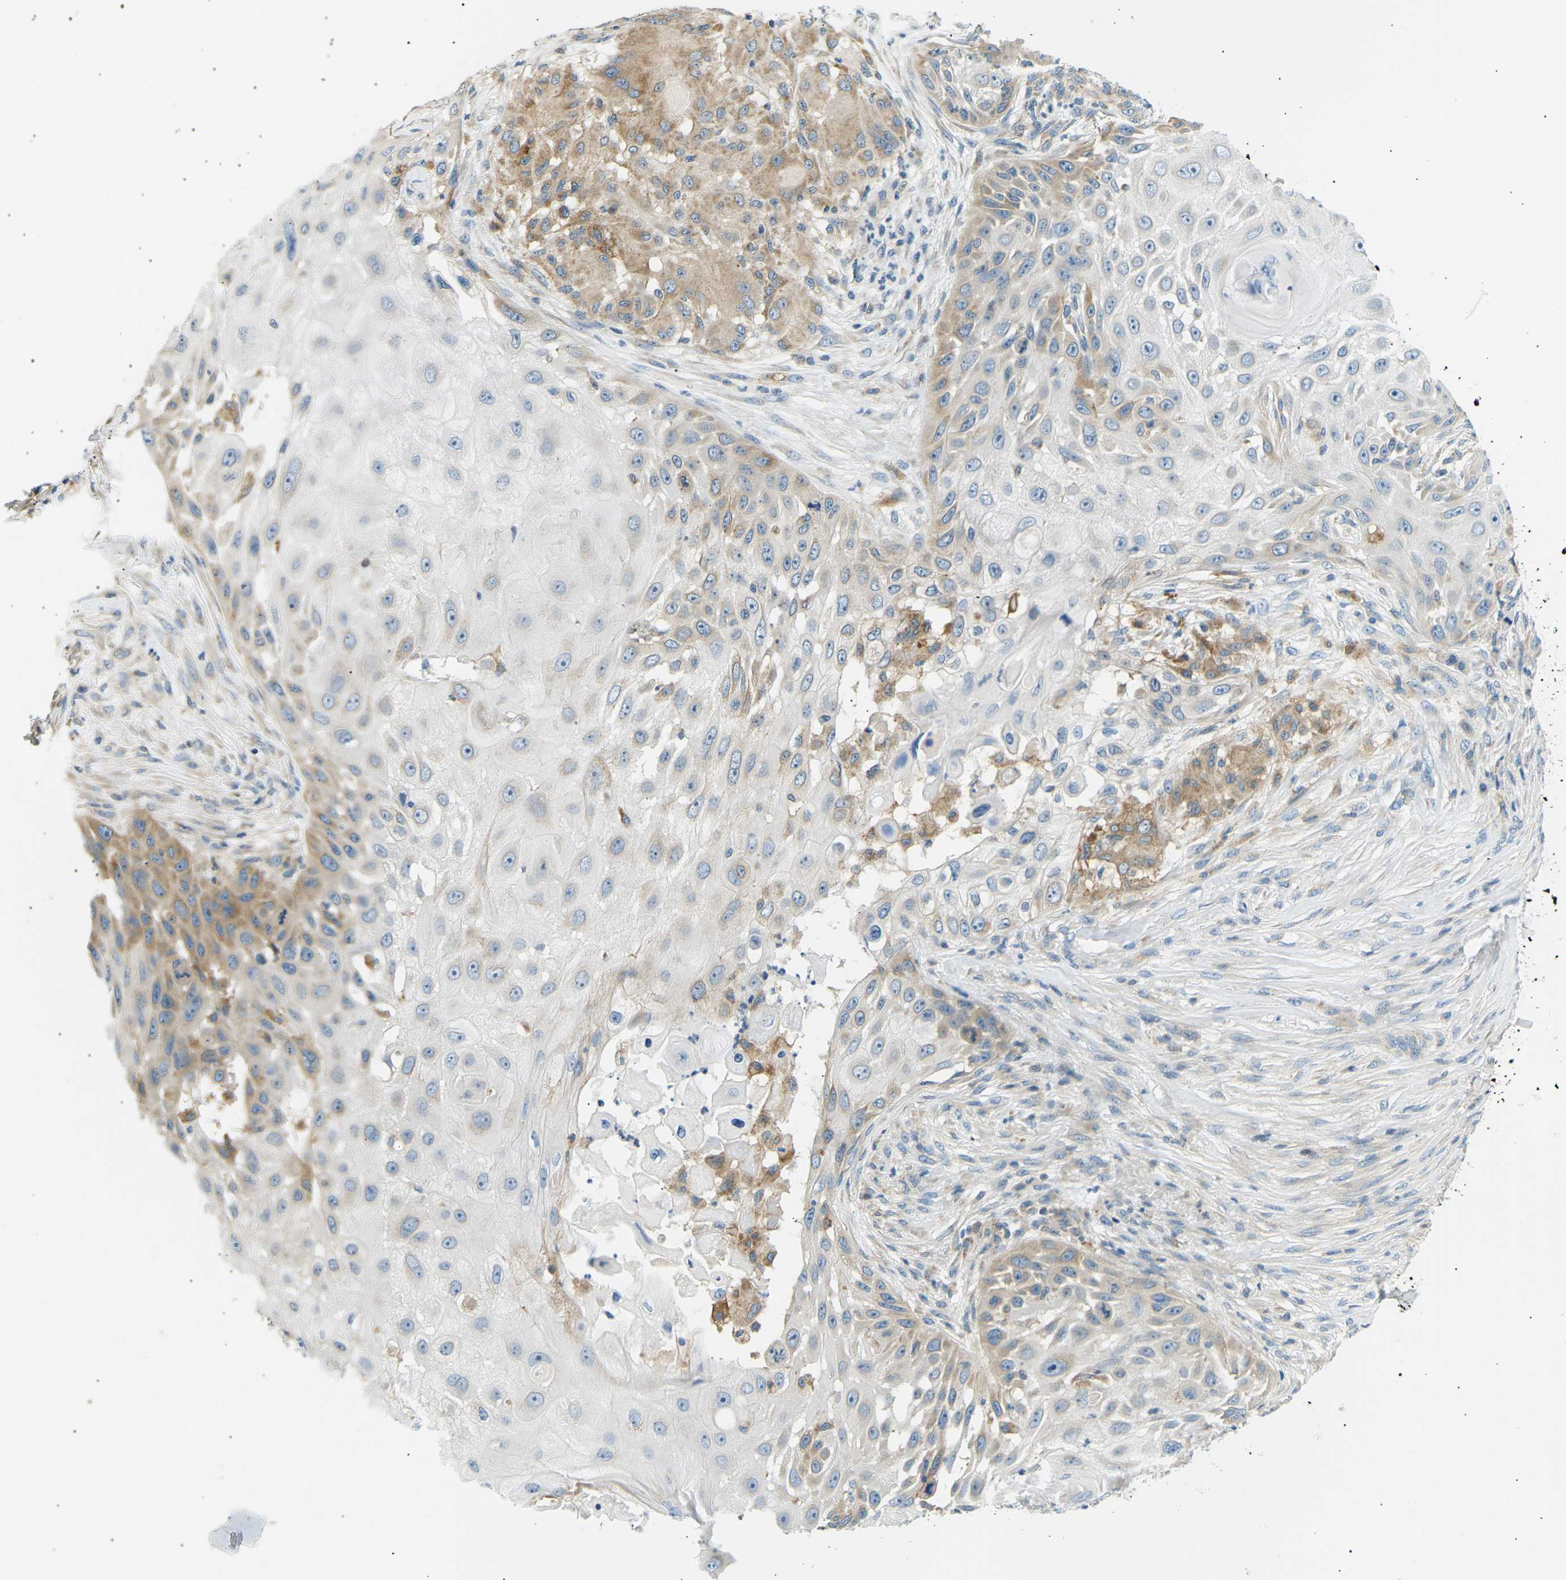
{"staining": {"intensity": "weak", "quantity": "<25%", "location": "cytoplasmic/membranous"}, "tissue": "skin cancer", "cell_type": "Tumor cells", "image_type": "cancer", "snomed": [{"axis": "morphology", "description": "Squamous cell carcinoma, NOS"}, {"axis": "topography", "description": "Skin"}], "caption": "DAB immunohistochemical staining of squamous cell carcinoma (skin) exhibits no significant expression in tumor cells. (DAB (3,3'-diaminobenzidine) immunohistochemistry, high magnification).", "gene": "TBC1D8", "patient": {"sex": "female", "age": 44}}